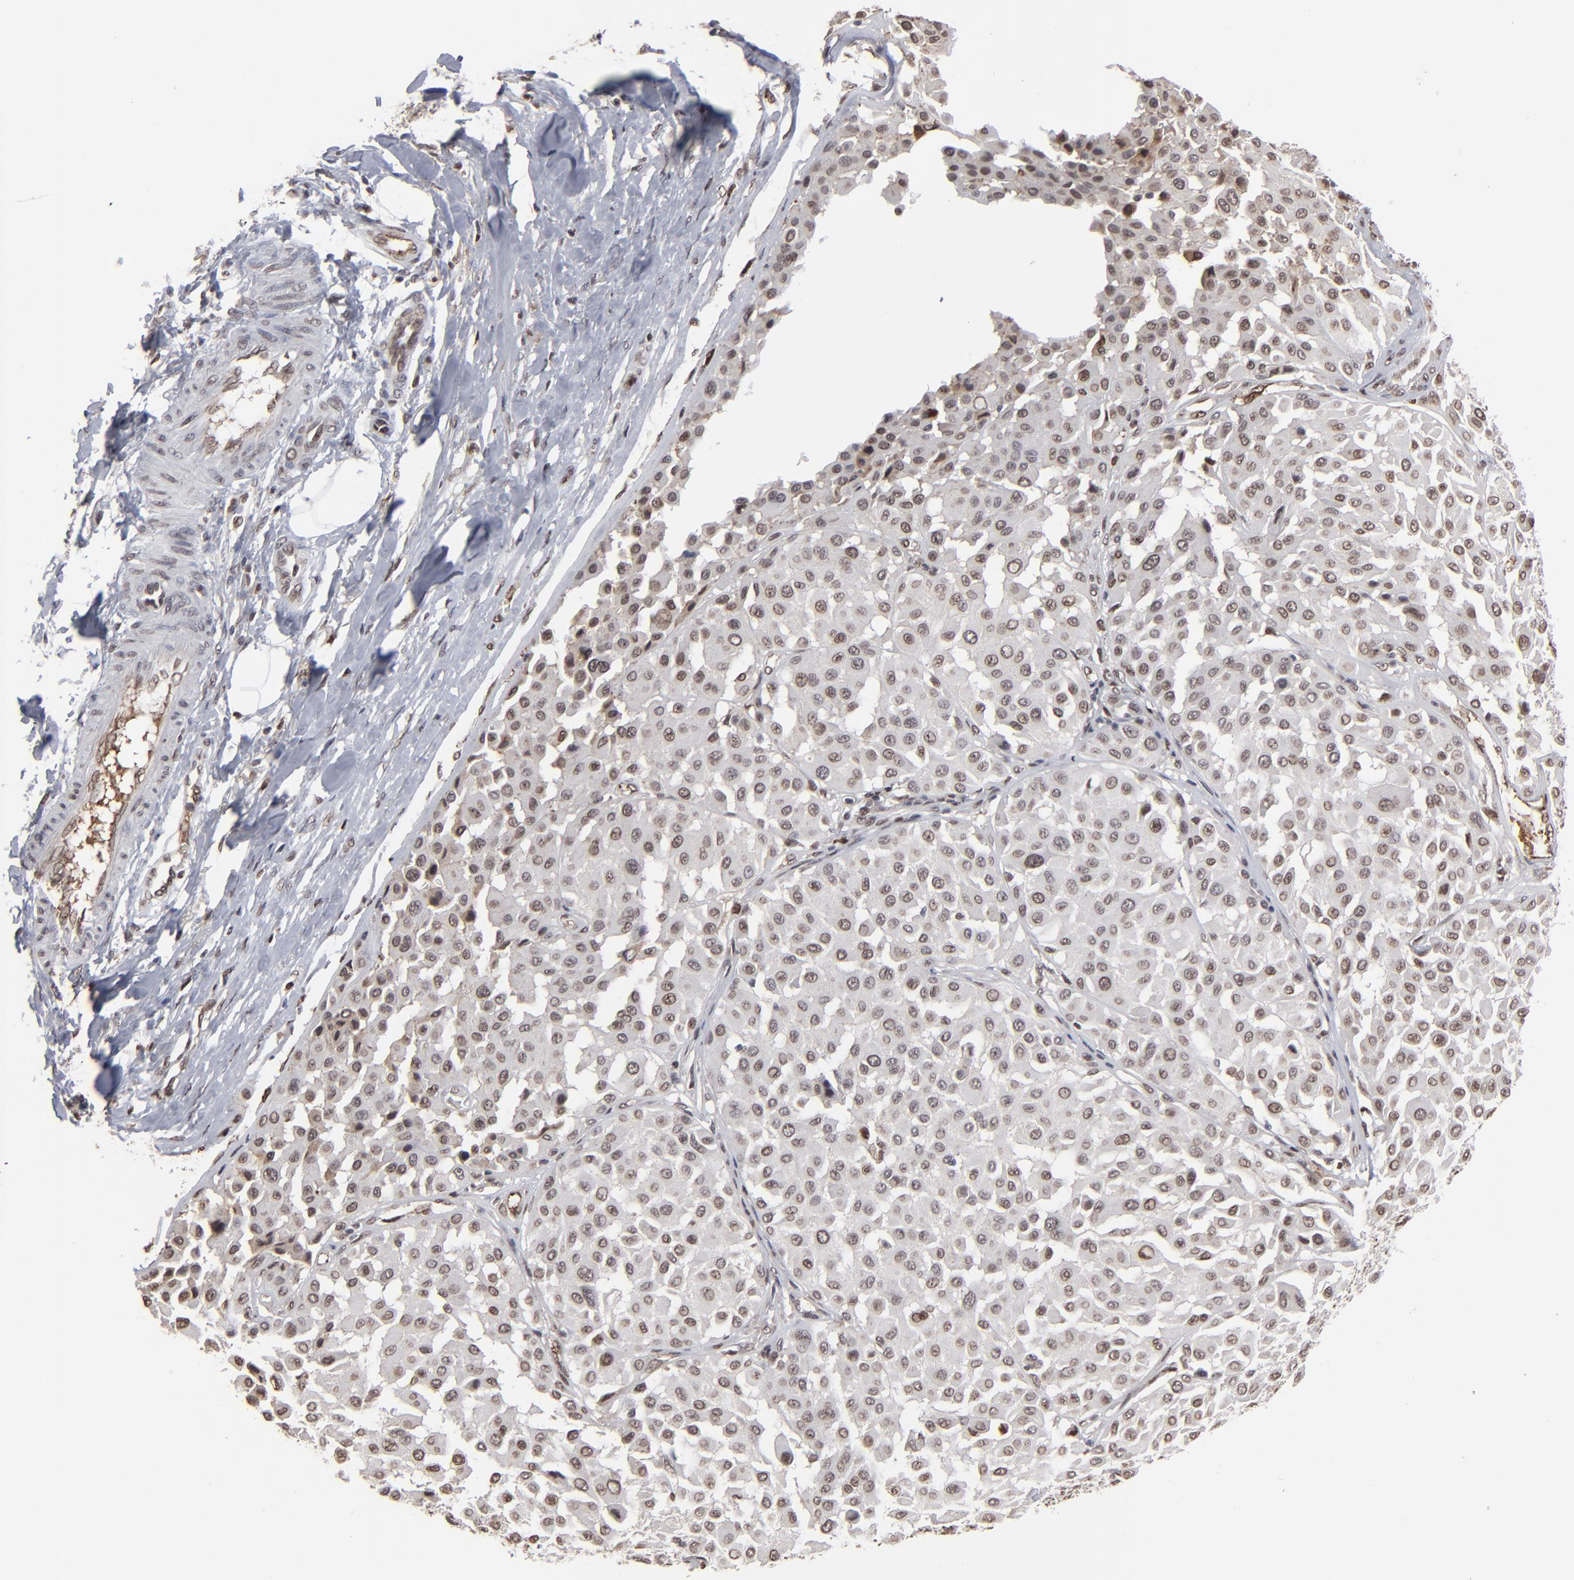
{"staining": {"intensity": "moderate", "quantity": "<25%", "location": "nuclear"}, "tissue": "melanoma", "cell_type": "Tumor cells", "image_type": "cancer", "snomed": [{"axis": "morphology", "description": "Malignant melanoma, Metastatic site"}, {"axis": "topography", "description": "Soft tissue"}], "caption": "Moderate nuclear expression for a protein is present in approximately <25% of tumor cells of malignant melanoma (metastatic site) using immunohistochemistry (IHC).", "gene": "BAZ1A", "patient": {"sex": "male", "age": 41}}